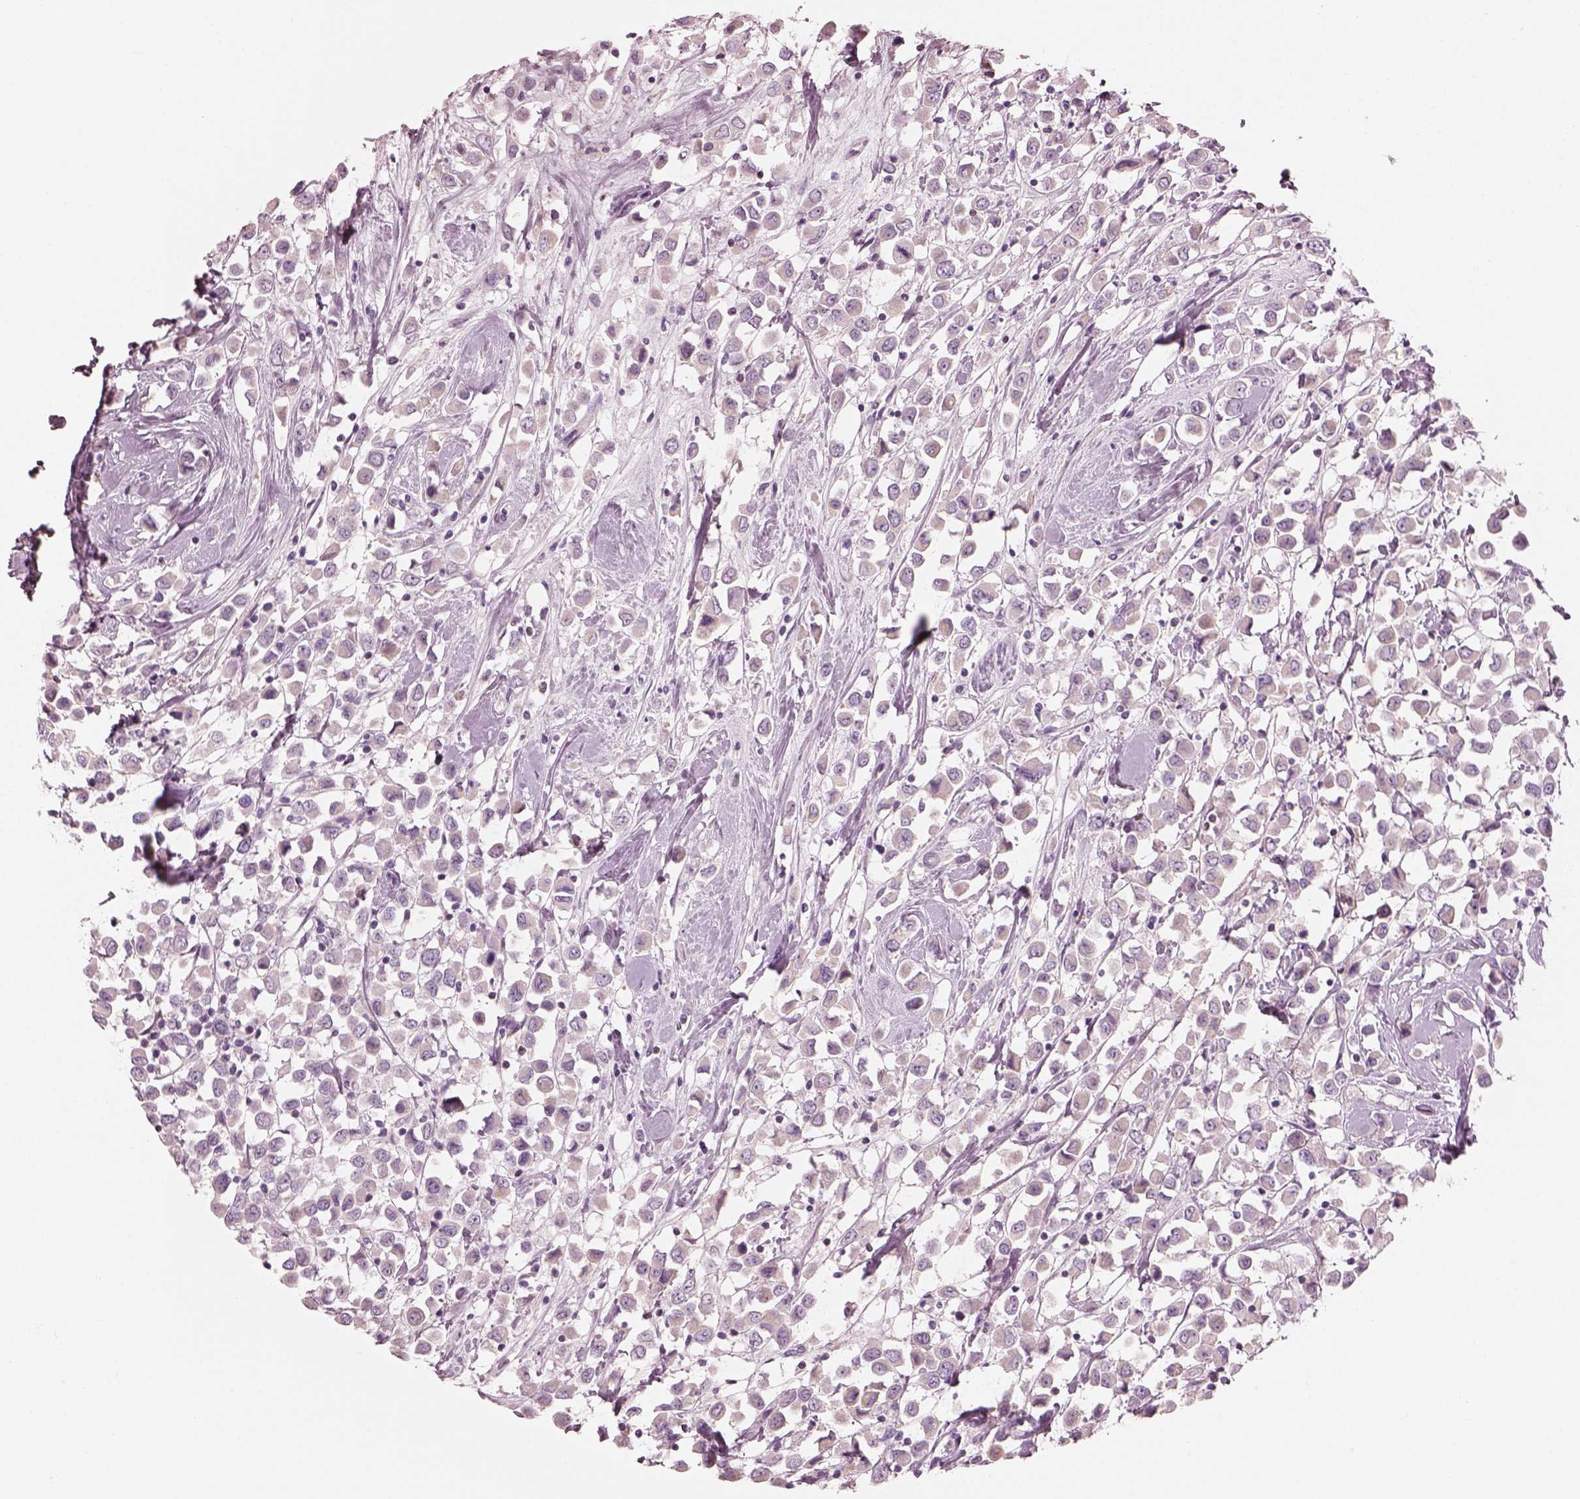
{"staining": {"intensity": "negative", "quantity": "none", "location": "none"}, "tissue": "breast cancer", "cell_type": "Tumor cells", "image_type": "cancer", "snomed": [{"axis": "morphology", "description": "Duct carcinoma"}, {"axis": "topography", "description": "Breast"}], "caption": "There is no significant positivity in tumor cells of invasive ductal carcinoma (breast).", "gene": "SLC27A2", "patient": {"sex": "female", "age": 61}}